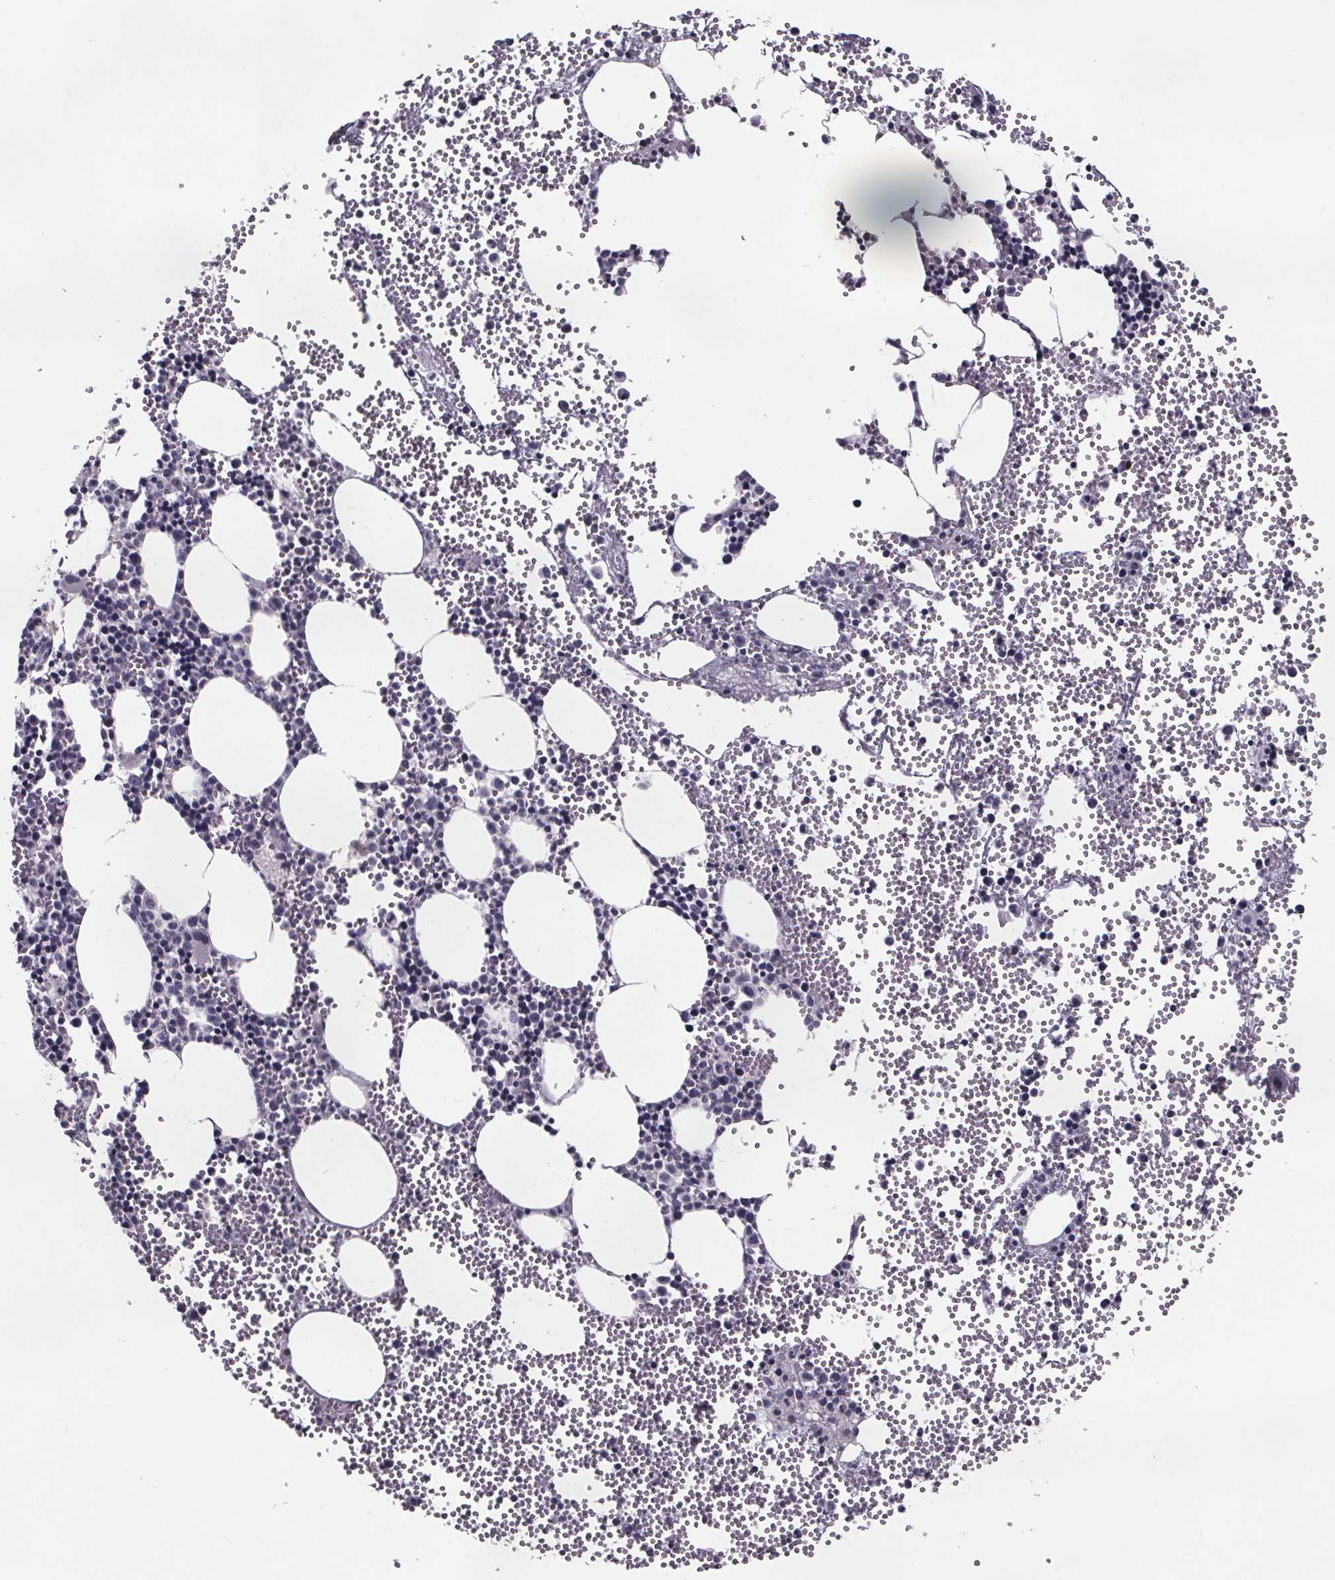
{"staining": {"intensity": "negative", "quantity": "none", "location": "none"}, "tissue": "bone marrow", "cell_type": "Hematopoietic cells", "image_type": "normal", "snomed": [{"axis": "morphology", "description": "Normal tissue, NOS"}, {"axis": "topography", "description": "Bone marrow"}], "caption": "Immunohistochemistry (IHC) histopathology image of unremarkable bone marrow stained for a protein (brown), which shows no positivity in hematopoietic cells. (DAB (3,3'-diaminobenzidine) immunohistochemistry with hematoxylin counter stain).", "gene": "AR", "patient": {"sex": "male", "age": 89}}